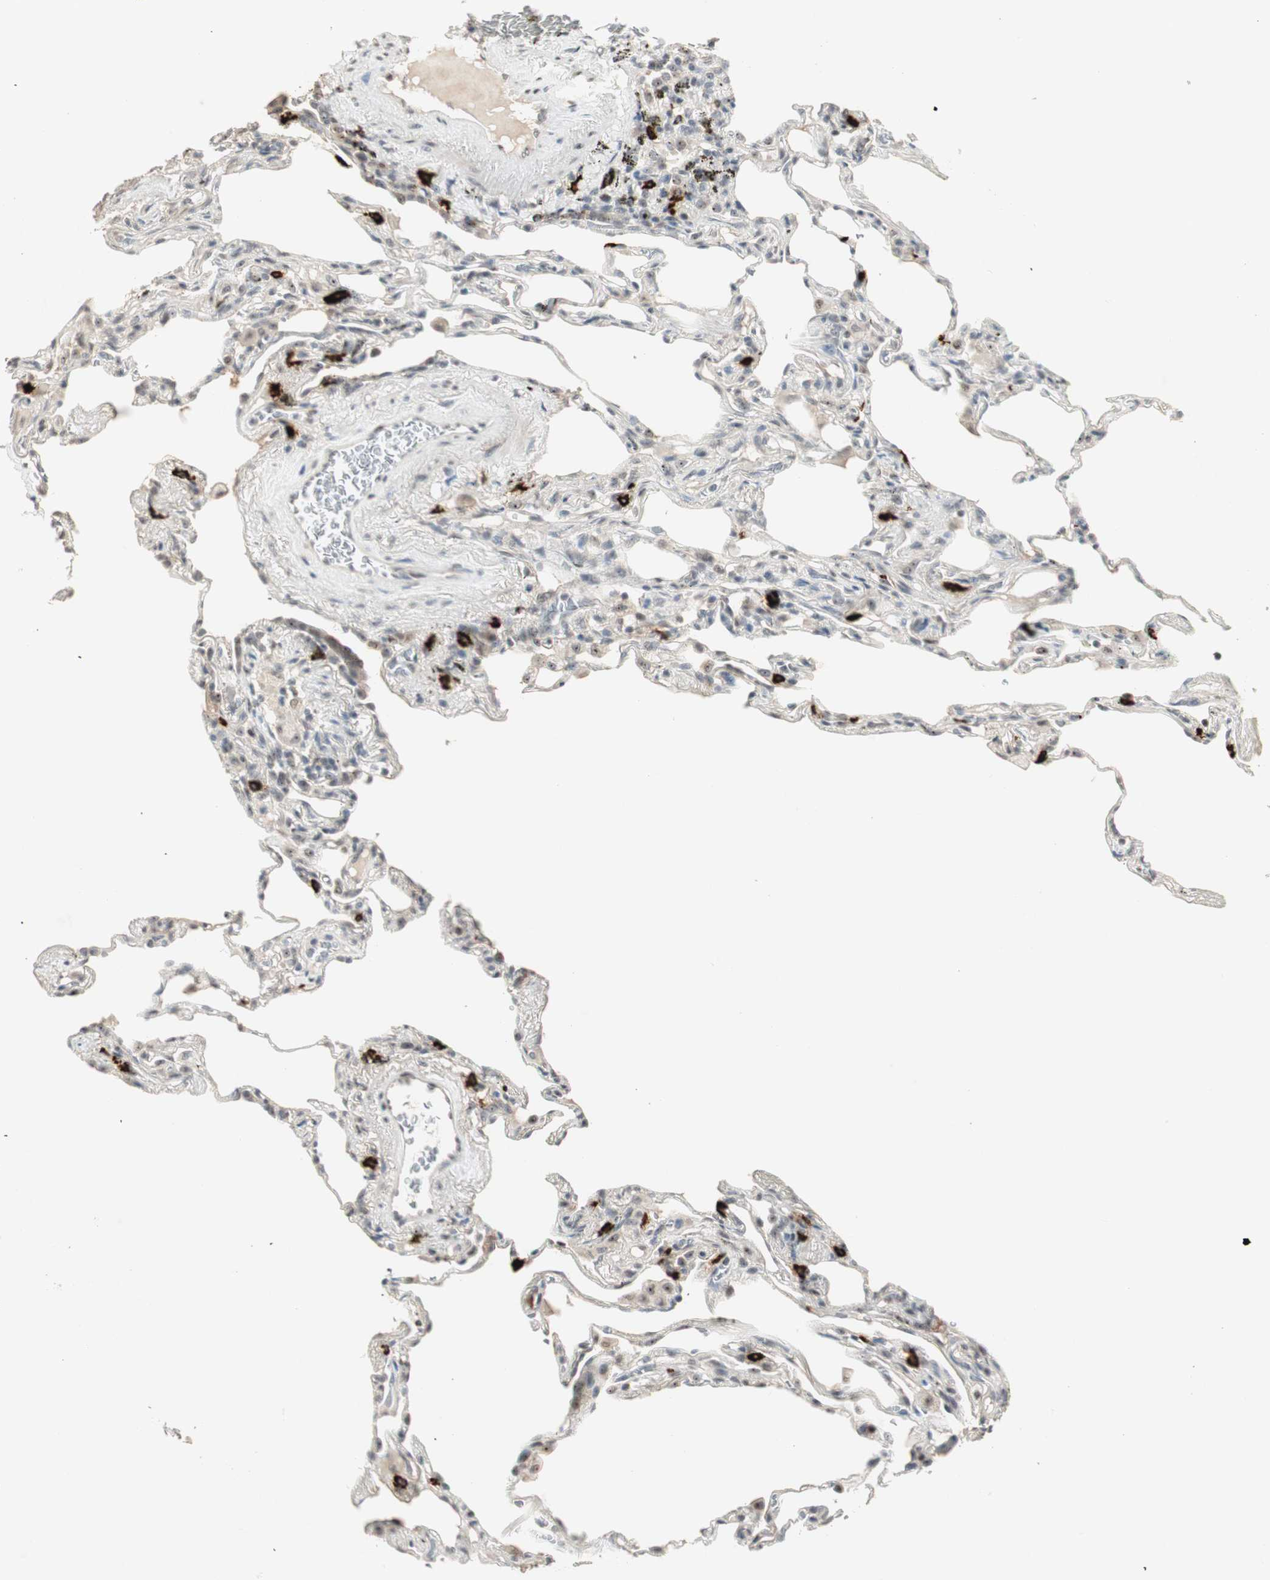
{"staining": {"intensity": "moderate", "quantity": "<25%", "location": "nuclear"}, "tissue": "lung", "cell_type": "Alveolar cells", "image_type": "normal", "snomed": [{"axis": "morphology", "description": "Normal tissue, NOS"}, {"axis": "morphology", "description": "Inflammation, NOS"}, {"axis": "topography", "description": "Lung"}], "caption": "High-magnification brightfield microscopy of unremarkable lung stained with DAB (brown) and counterstained with hematoxylin (blue). alveolar cells exhibit moderate nuclear staining is identified in approximately<25% of cells.", "gene": "ETV4", "patient": {"sex": "male", "age": 69}}